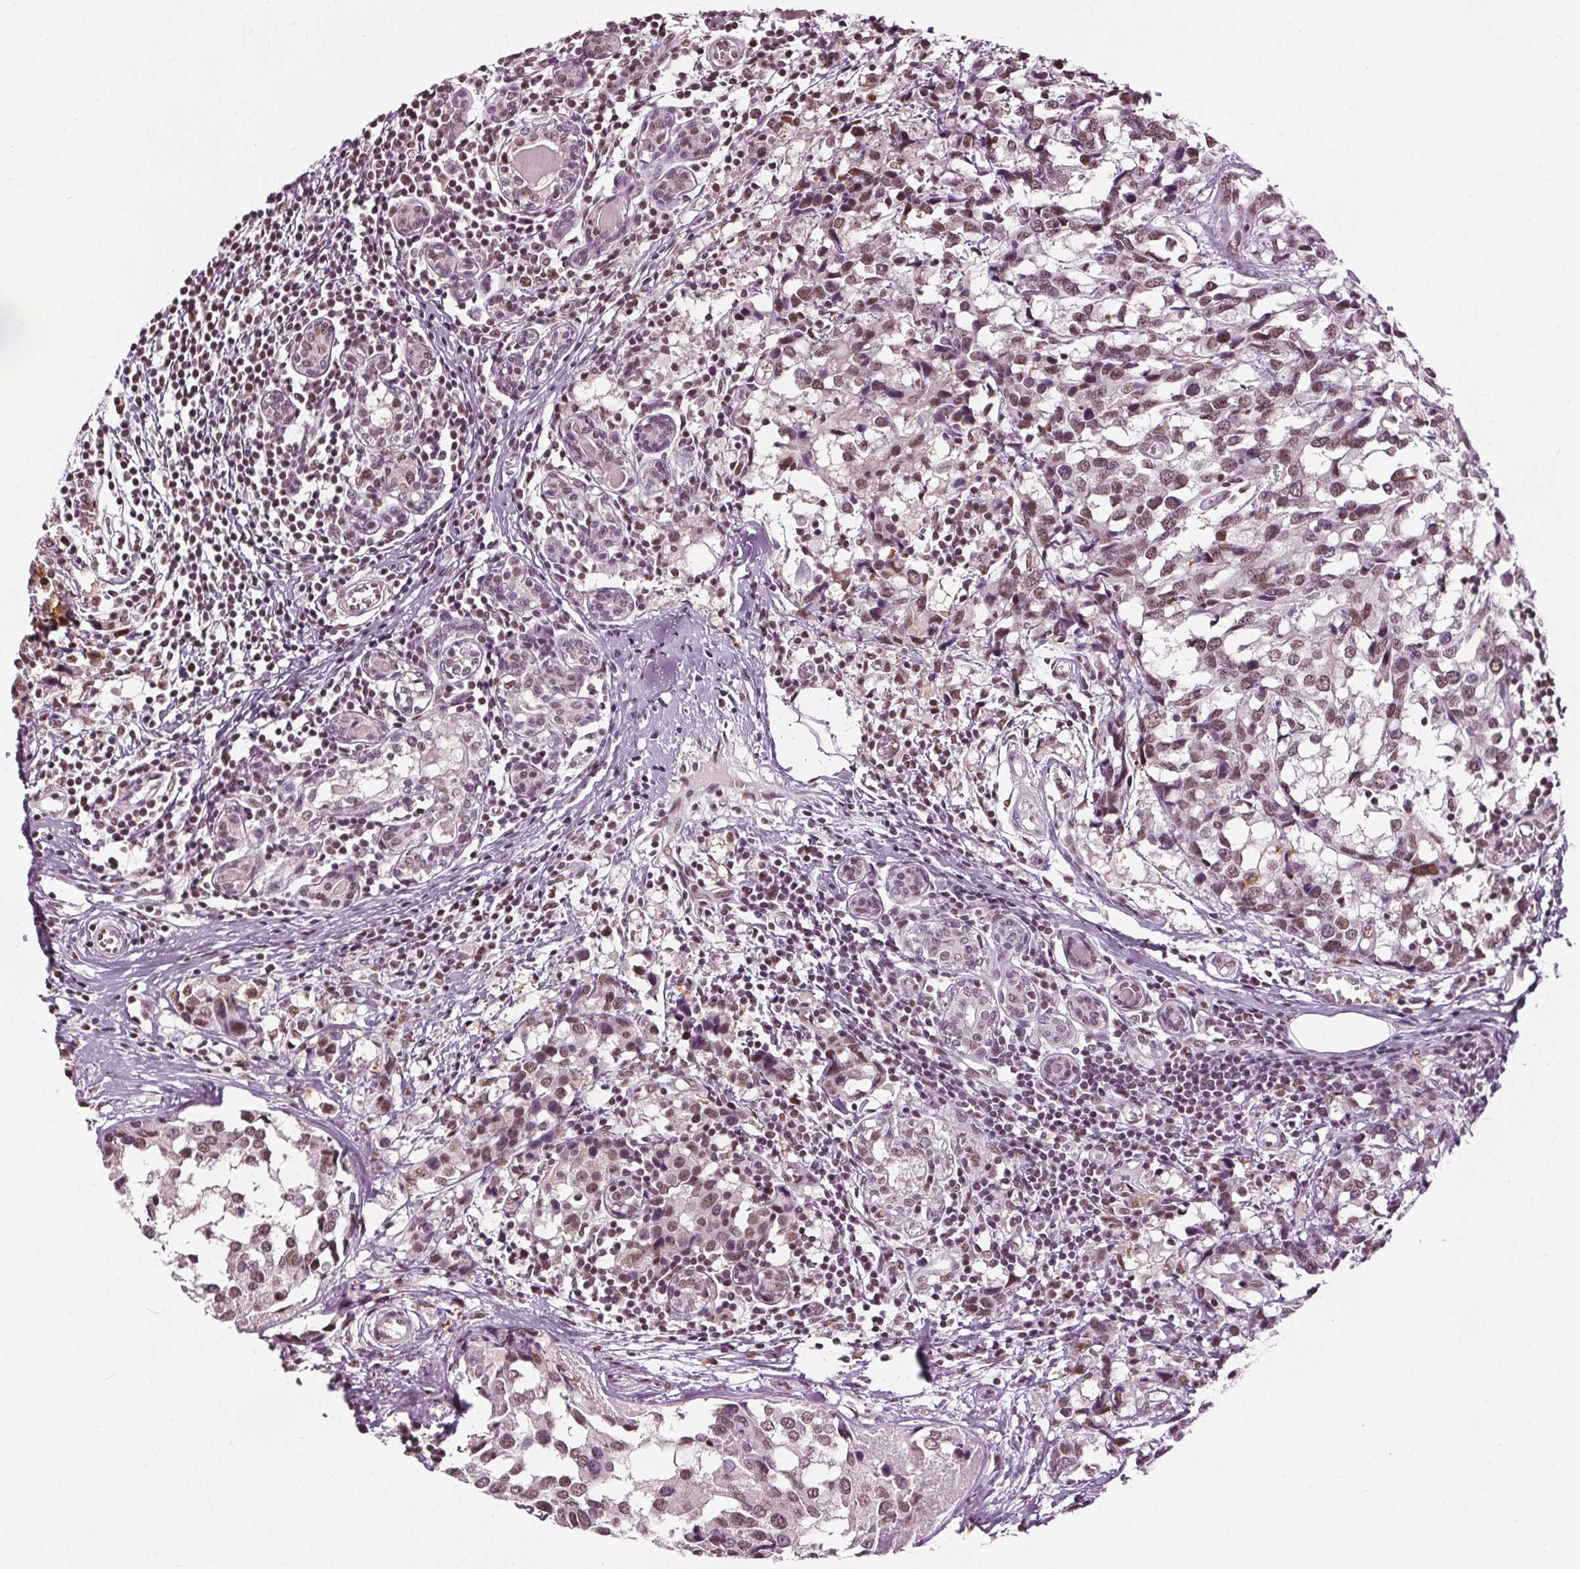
{"staining": {"intensity": "weak", "quantity": ">75%", "location": "nuclear"}, "tissue": "breast cancer", "cell_type": "Tumor cells", "image_type": "cancer", "snomed": [{"axis": "morphology", "description": "Lobular carcinoma"}, {"axis": "topography", "description": "Breast"}], "caption": "DAB (3,3'-diaminobenzidine) immunohistochemical staining of breast cancer (lobular carcinoma) shows weak nuclear protein positivity in approximately >75% of tumor cells.", "gene": "IWS1", "patient": {"sex": "female", "age": 59}}